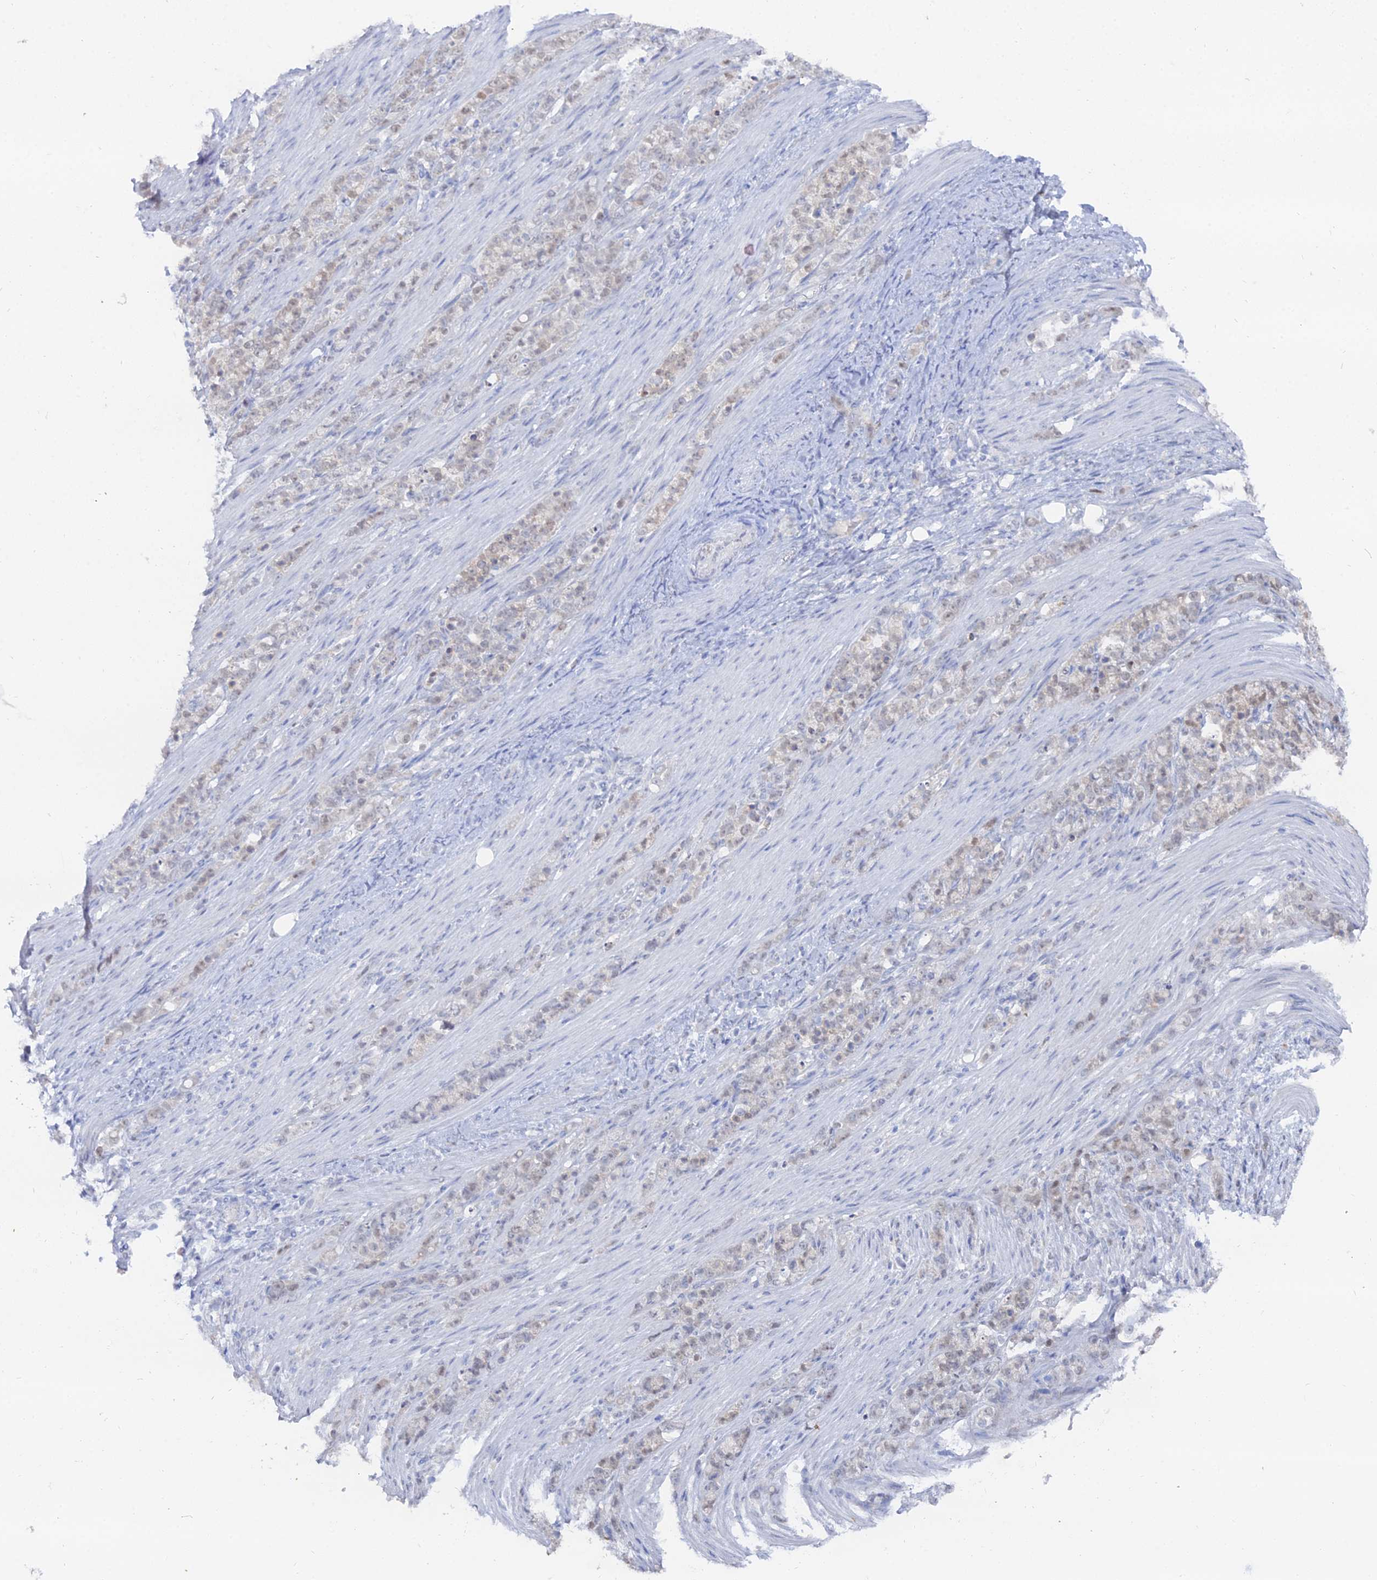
{"staining": {"intensity": "weak", "quantity": "25%-75%", "location": "nuclear"}, "tissue": "stomach cancer", "cell_type": "Tumor cells", "image_type": "cancer", "snomed": [{"axis": "morphology", "description": "Adenocarcinoma, NOS"}, {"axis": "topography", "description": "Stomach"}], "caption": "Brown immunohistochemical staining in human stomach adenocarcinoma displays weak nuclear positivity in approximately 25%-75% of tumor cells. (DAB IHC with brightfield microscopy, high magnification).", "gene": "THAP4", "patient": {"sex": "female", "age": 79}}